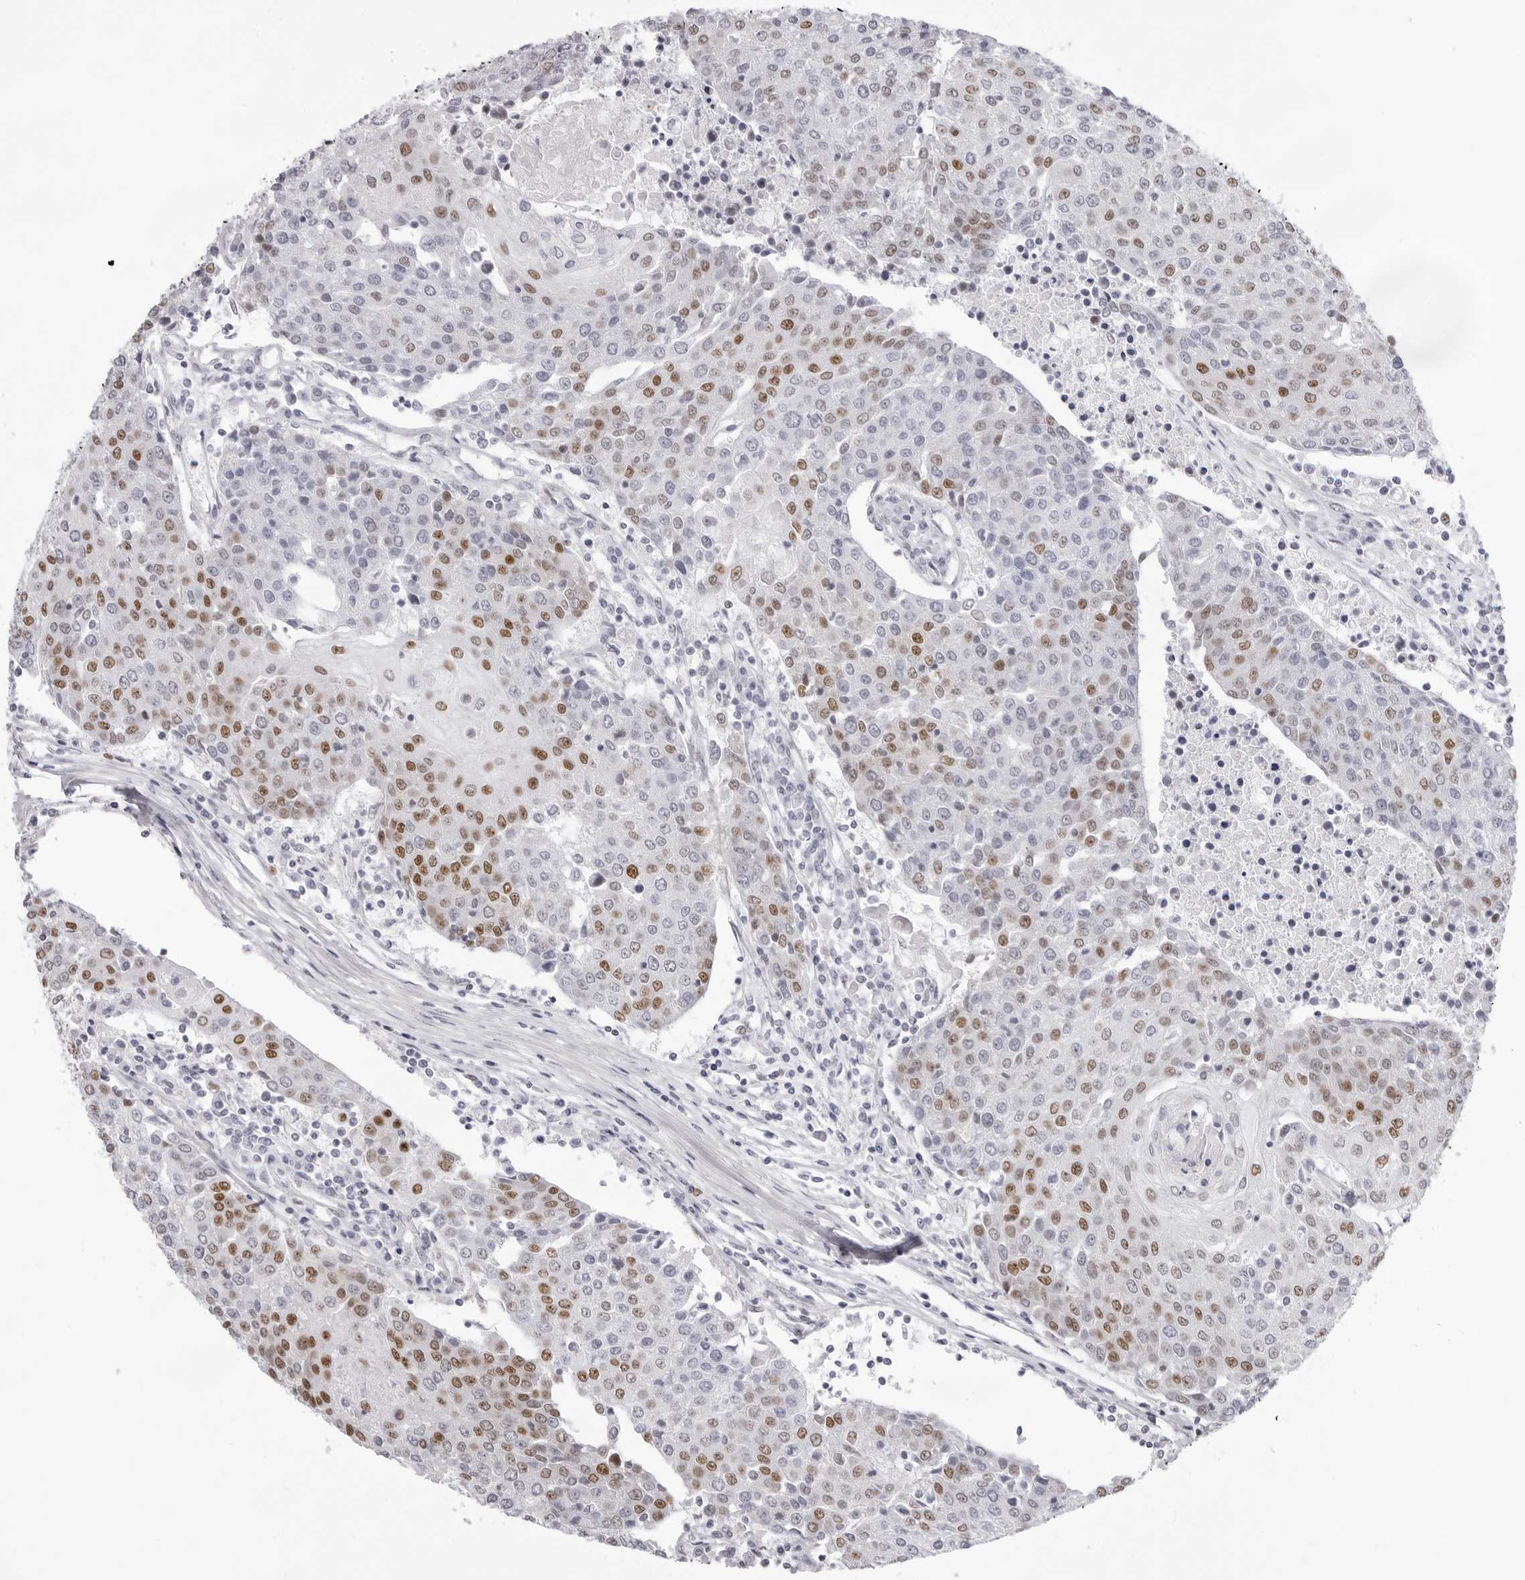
{"staining": {"intensity": "moderate", "quantity": "25%-75%", "location": "nuclear"}, "tissue": "urothelial cancer", "cell_type": "Tumor cells", "image_type": "cancer", "snomed": [{"axis": "morphology", "description": "Urothelial carcinoma, High grade"}, {"axis": "topography", "description": "Urinary bladder"}], "caption": "Approximately 25%-75% of tumor cells in urothelial cancer reveal moderate nuclear protein expression as visualized by brown immunohistochemical staining.", "gene": "IRF2BP2", "patient": {"sex": "female", "age": 85}}